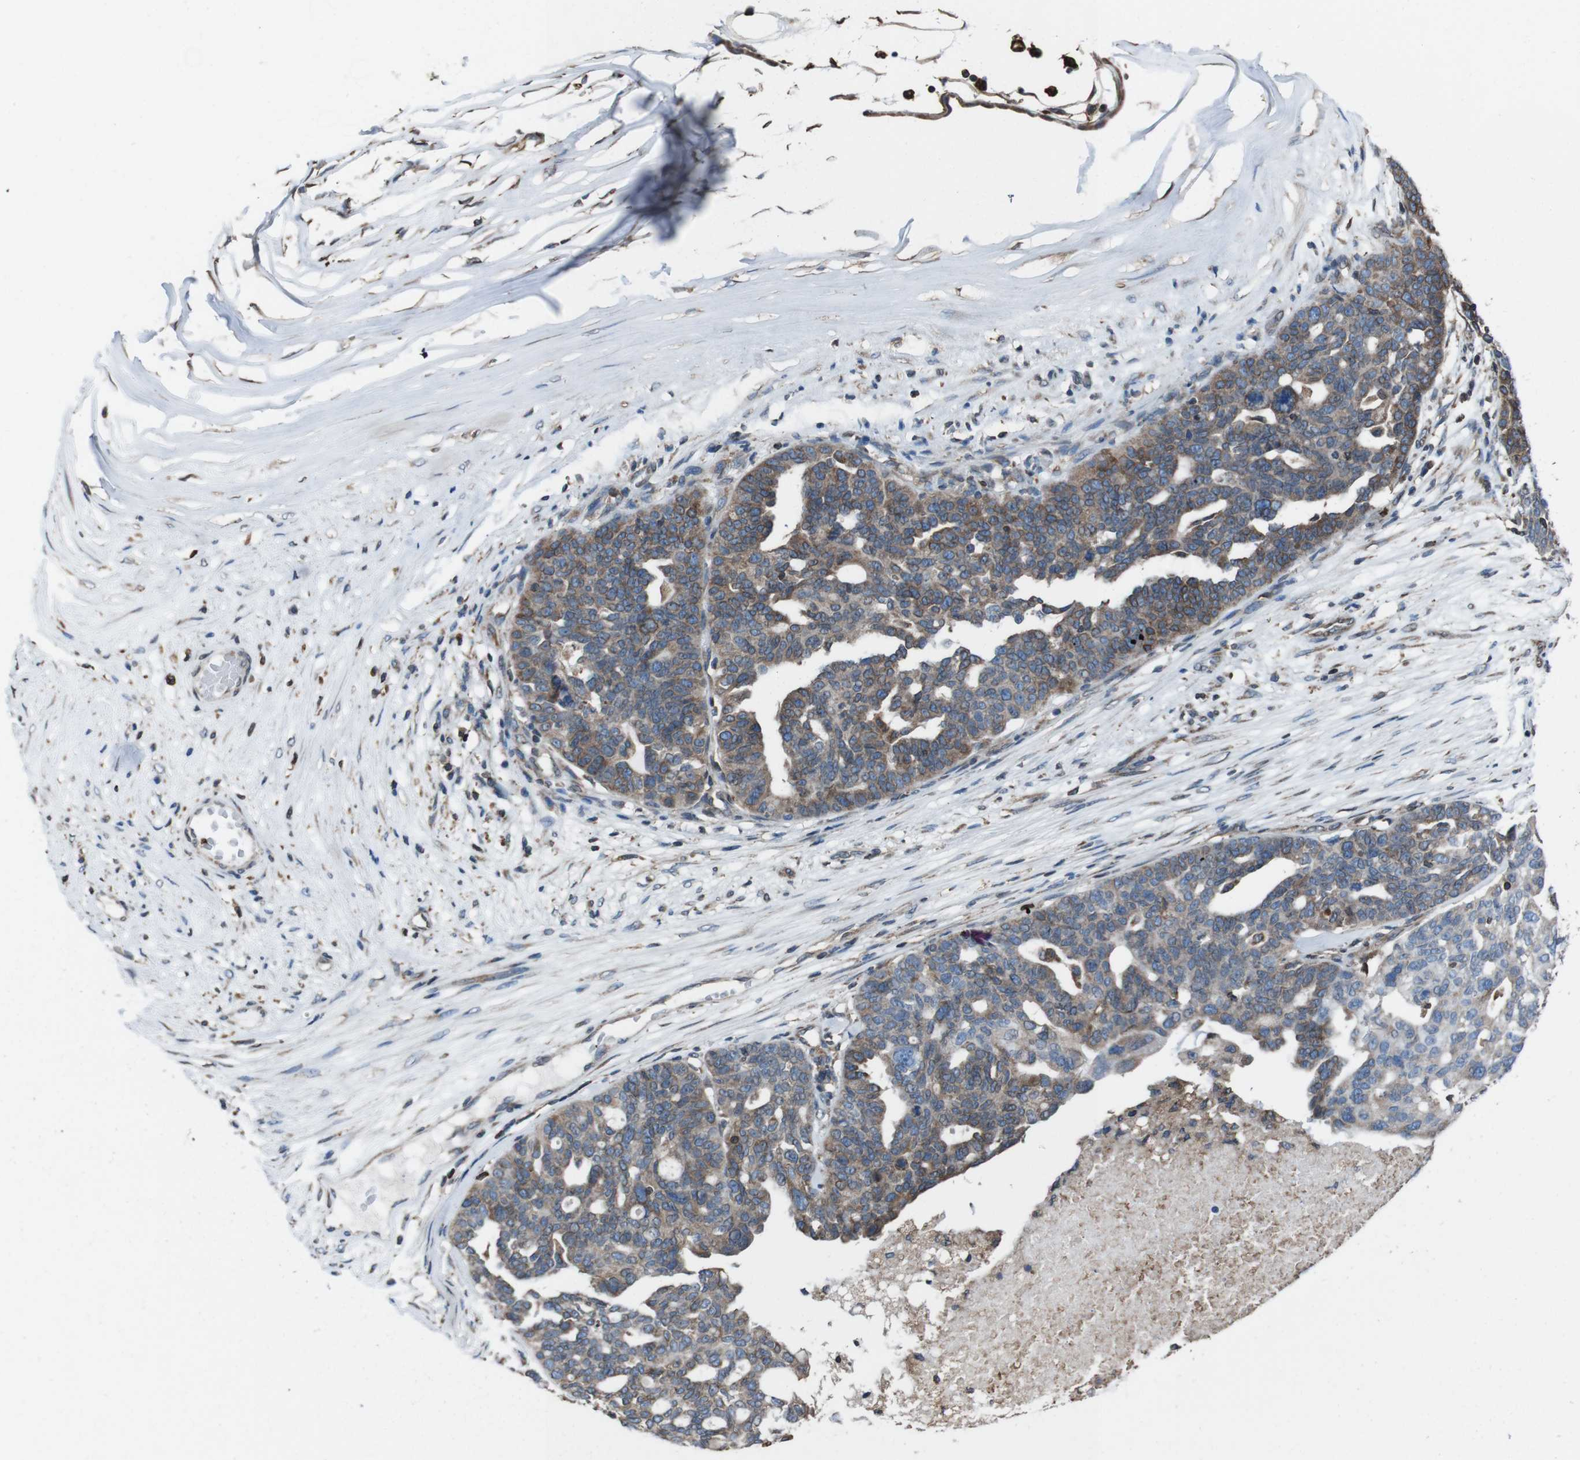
{"staining": {"intensity": "moderate", "quantity": ">75%", "location": "cytoplasmic/membranous"}, "tissue": "ovarian cancer", "cell_type": "Tumor cells", "image_type": "cancer", "snomed": [{"axis": "morphology", "description": "Cystadenocarcinoma, serous, NOS"}, {"axis": "topography", "description": "Ovary"}], "caption": "Tumor cells demonstrate medium levels of moderate cytoplasmic/membranous staining in about >75% of cells in human ovarian serous cystadenocarcinoma. (DAB = brown stain, brightfield microscopy at high magnification).", "gene": "APMAP", "patient": {"sex": "female", "age": 59}}